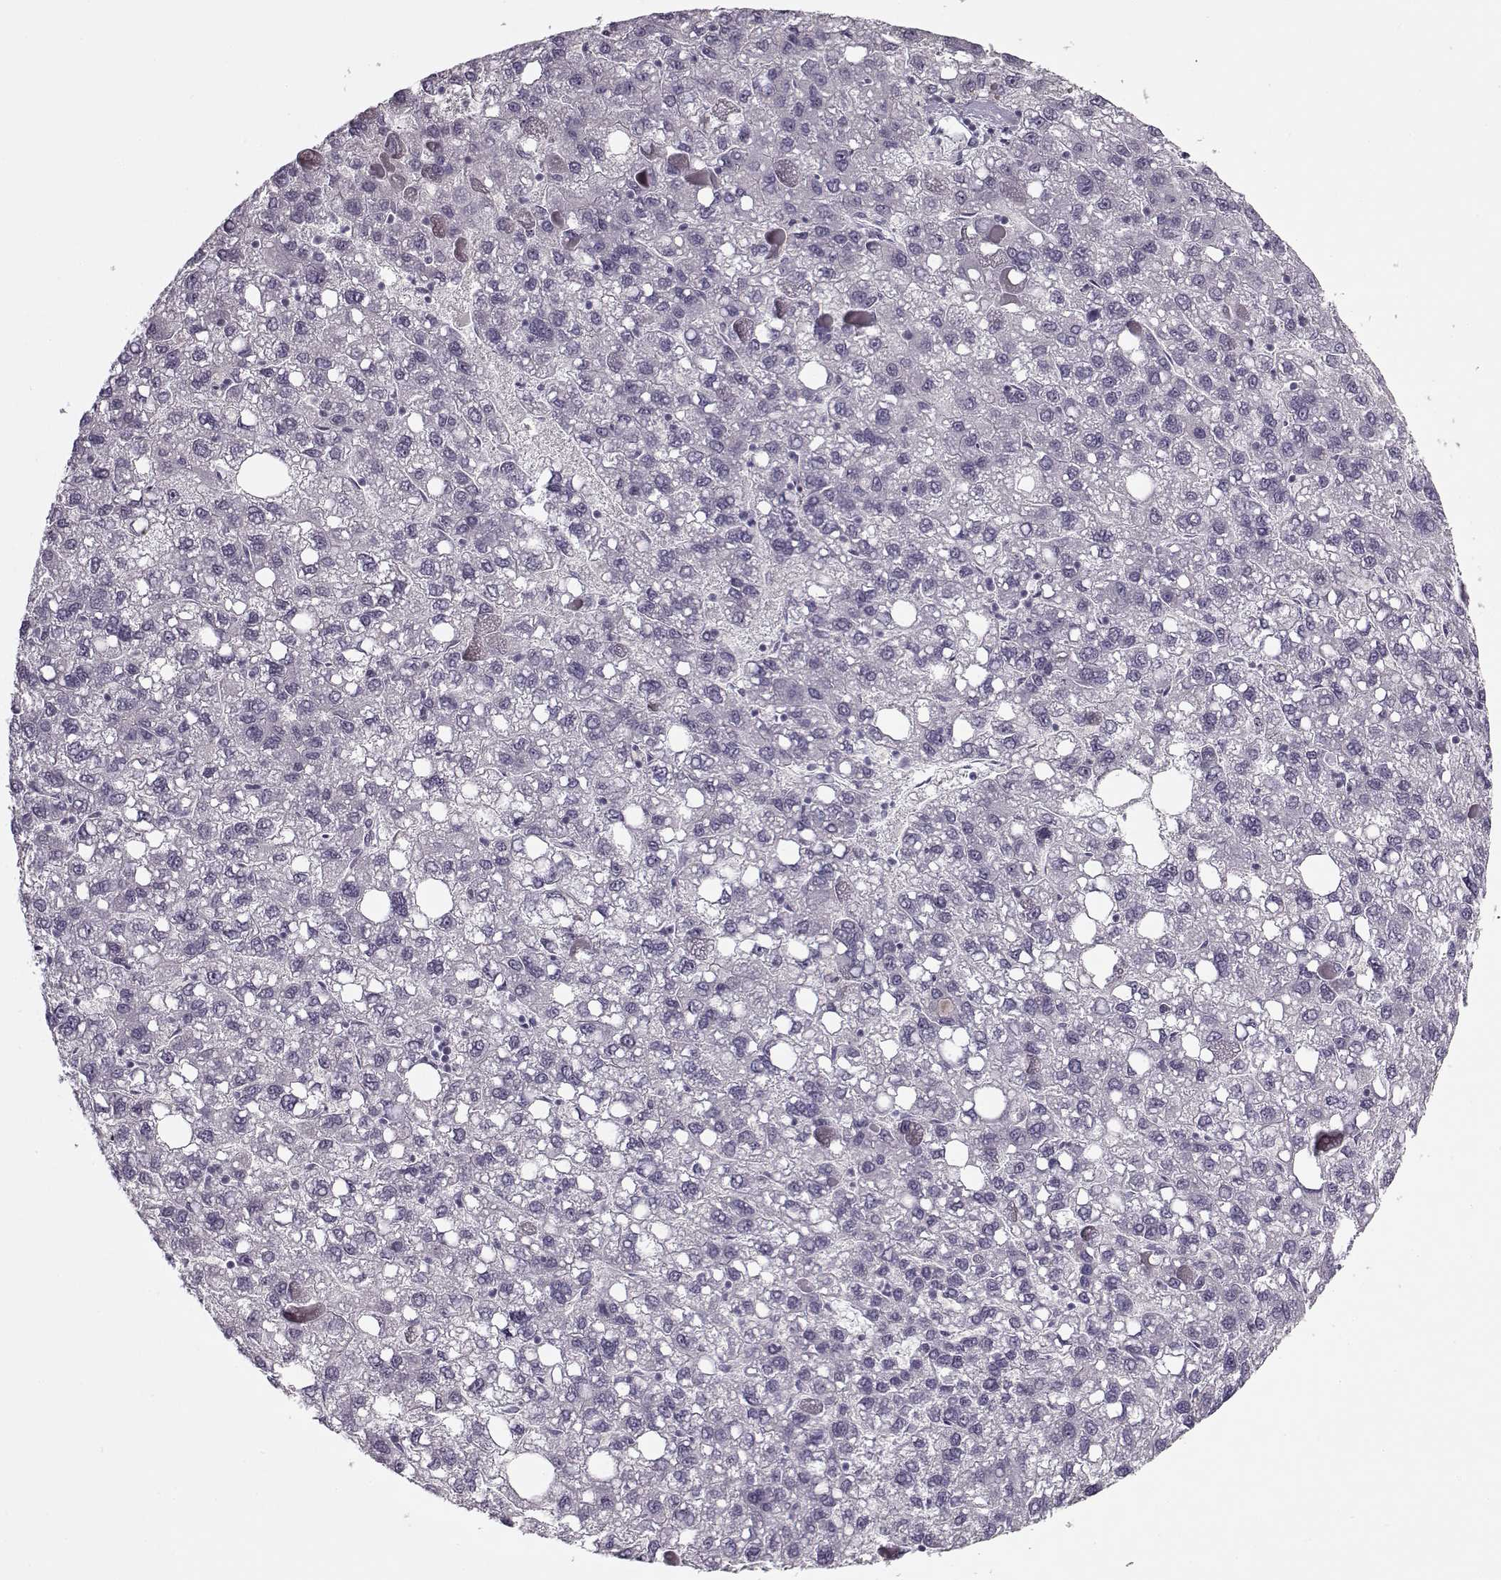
{"staining": {"intensity": "negative", "quantity": "none", "location": "none"}, "tissue": "liver cancer", "cell_type": "Tumor cells", "image_type": "cancer", "snomed": [{"axis": "morphology", "description": "Carcinoma, Hepatocellular, NOS"}, {"axis": "topography", "description": "Liver"}], "caption": "Tumor cells are negative for brown protein staining in liver cancer (hepatocellular carcinoma). The staining is performed using DAB (3,3'-diaminobenzidine) brown chromogen with nuclei counter-stained in using hematoxylin.", "gene": "PNMT", "patient": {"sex": "female", "age": 82}}